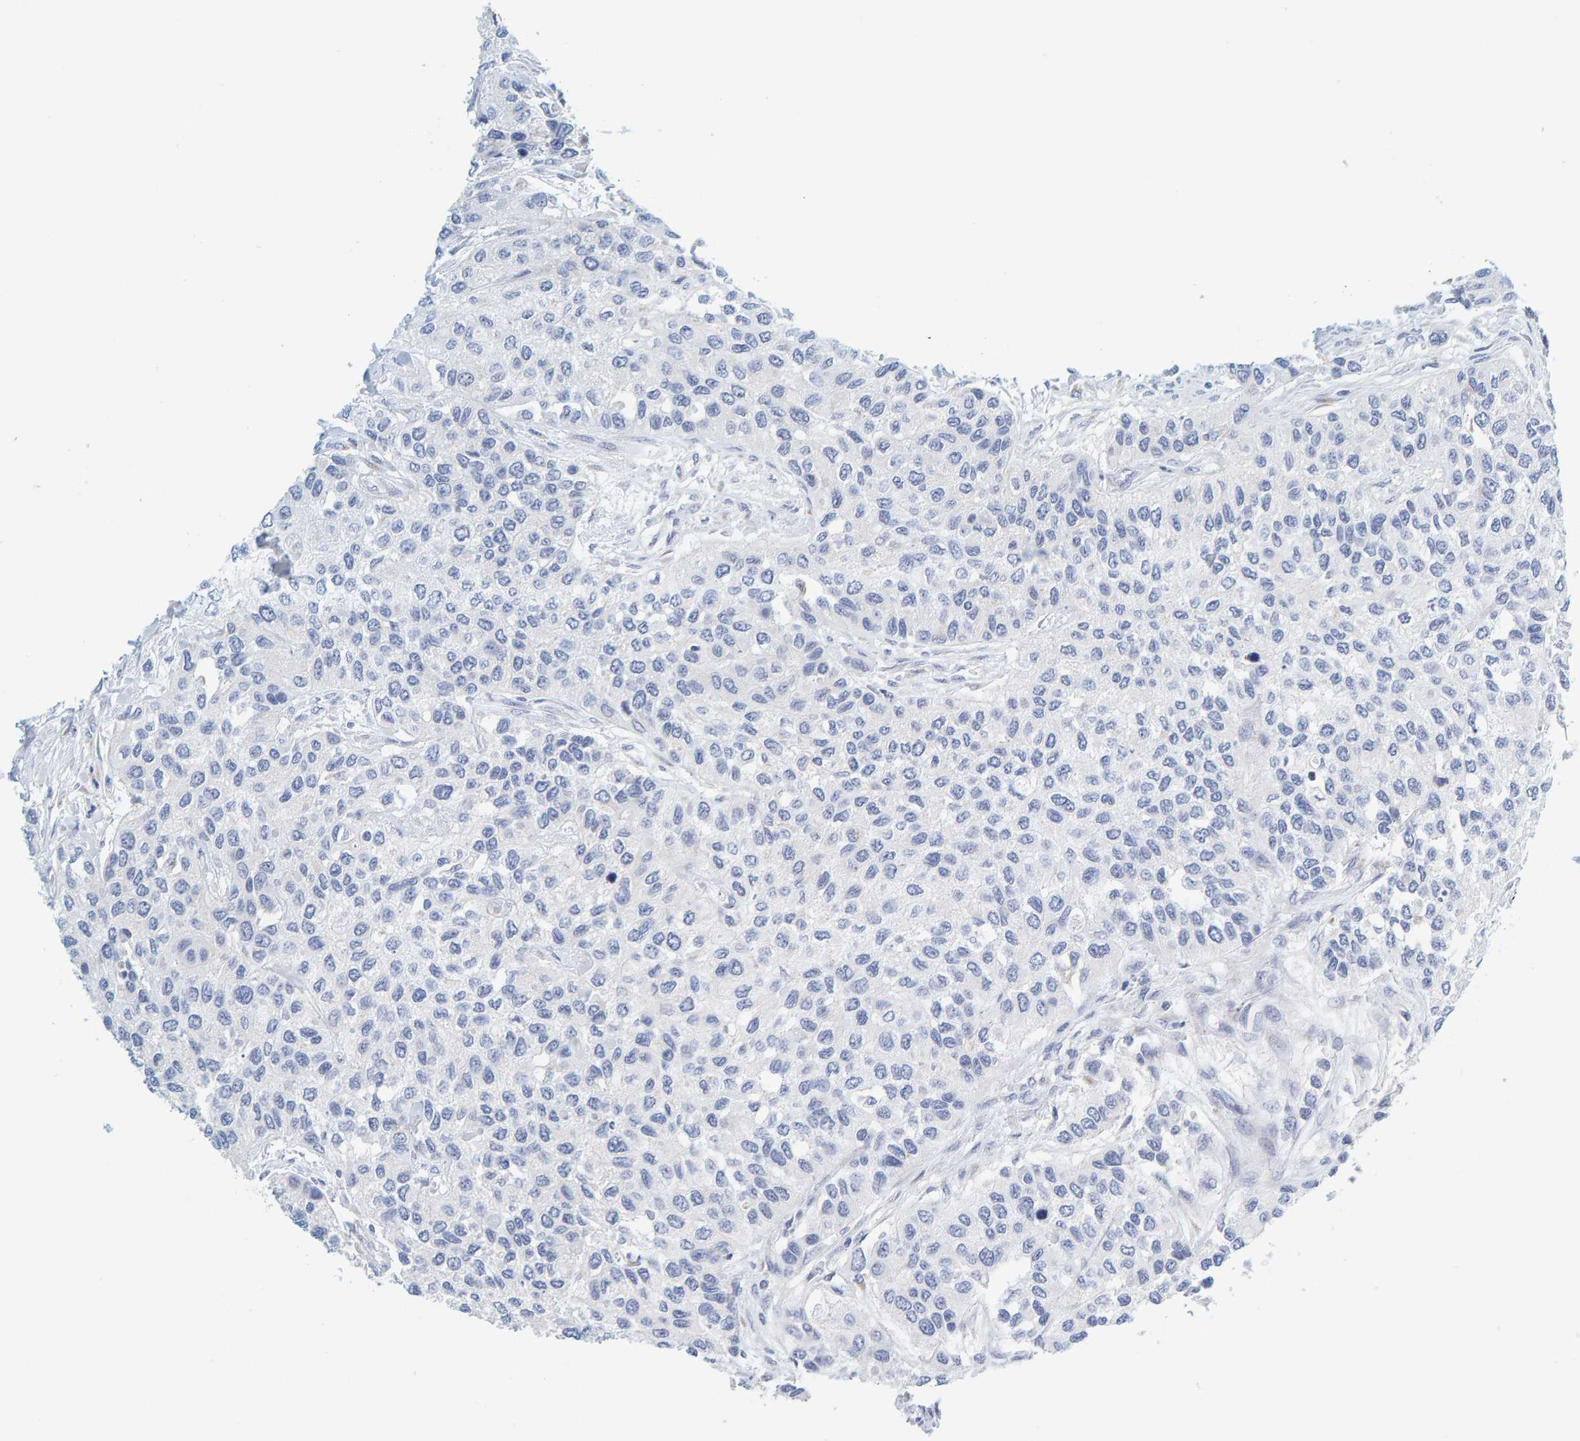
{"staining": {"intensity": "negative", "quantity": "none", "location": "none"}, "tissue": "urothelial cancer", "cell_type": "Tumor cells", "image_type": "cancer", "snomed": [{"axis": "morphology", "description": "Urothelial carcinoma, High grade"}, {"axis": "topography", "description": "Urinary bladder"}], "caption": "Tumor cells show no significant staining in high-grade urothelial carcinoma. Brightfield microscopy of IHC stained with DAB (3,3'-diaminobenzidine) (brown) and hematoxylin (blue), captured at high magnification.", "gene": "MOG", "patient": {"sex": "female", "age": 56}}